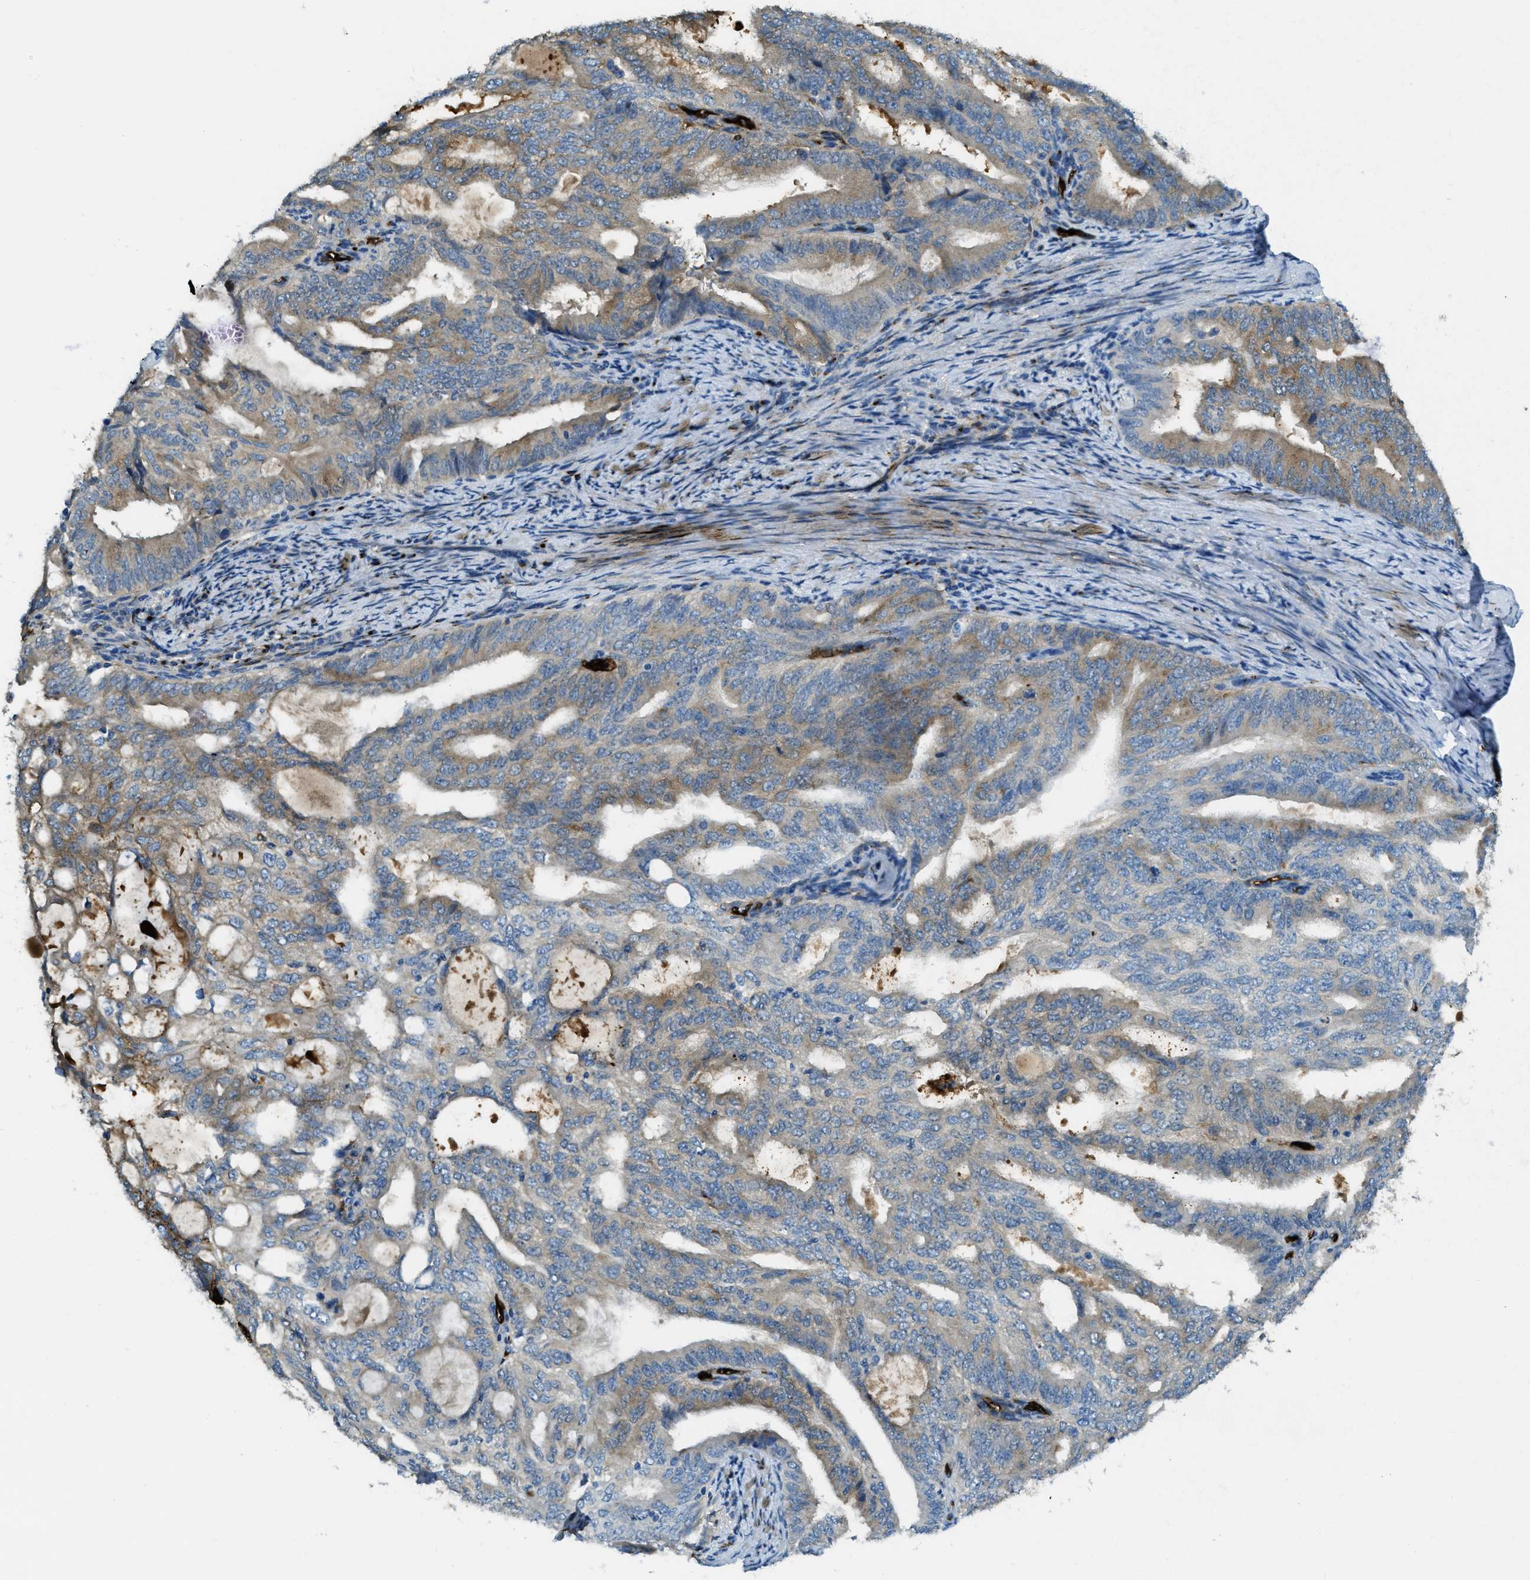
{"staining": {"intensity": "moderate", "quantity": "<25%", "location": "cytoplasmic/membranous"}, "tissue": "endometrial cancer", "cell_type": "Tumor cells", "image_type": "cancer", "snomed": [{"axis": "morphology", "description": "Adenocarcinoma, NOS"}, {"axis": "topography", "description": "Endometrium"}], "caption": "Endometrial adenocarcinoma stained with a brown dye shows moderate cytoplasmic/membranous positive staining in approximately <25% of tumor cells.", "gene": "TRIM59", "patient": {"sex": "female", "age": 58}}